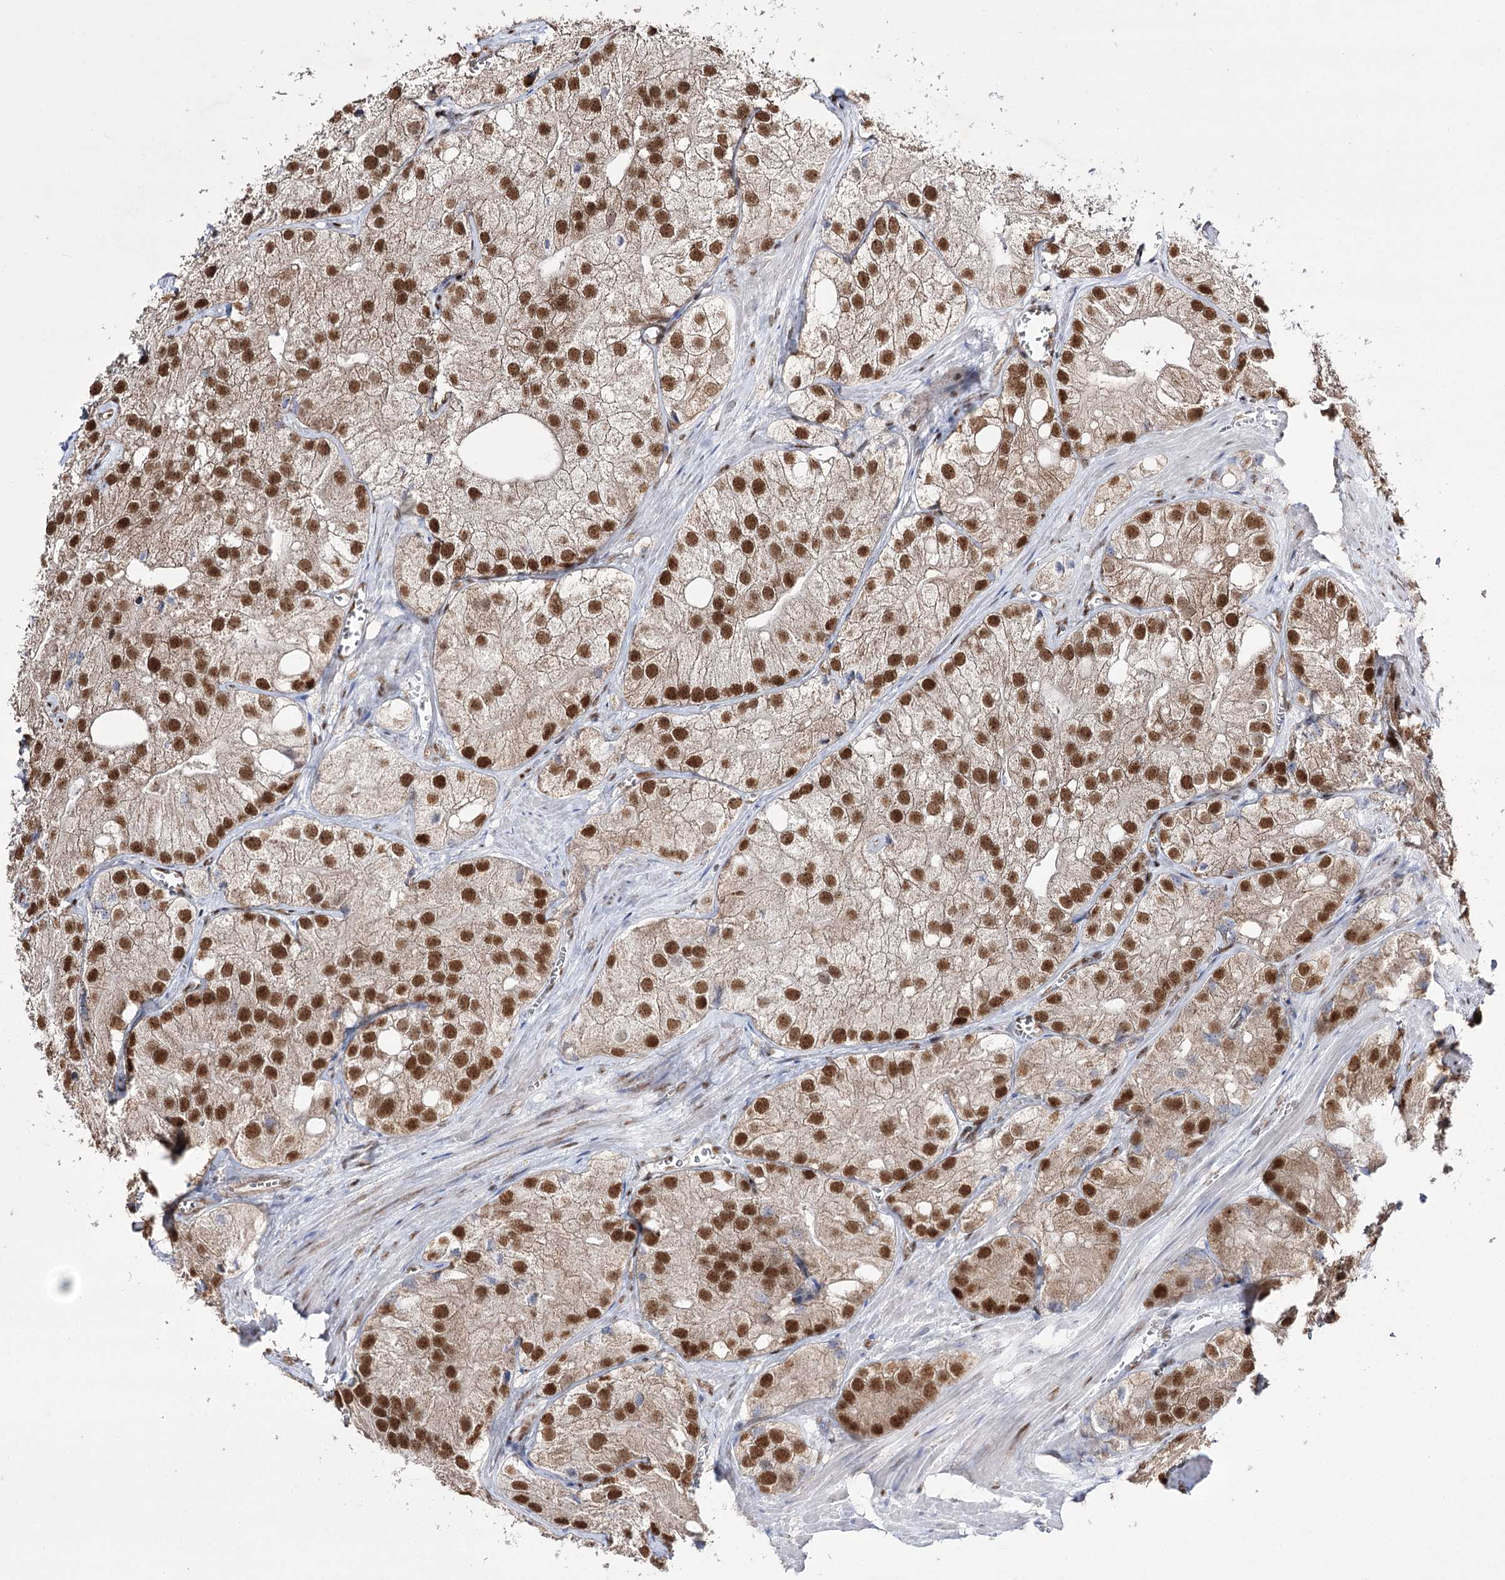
{"staining": {"intensity": "moderate", "quantity": ">75%", "location": "nuclear"}, "tissue": "prostate cancer", "cell_type": "Tumor cells", "image_type": "cancer", "snomed": [{"axis": "morphology", "description": "Adenocarcinoma, Low grade"}, {"axis": "topography", "description": "Prostate"}], "caption": "Immunohistochemical staining of human prostate cancer displays medium levels of moderate nuclear protein staining in approximately >75% of tumor cells.", "gene": "VGLL4", "patient": {"sex": "male", "age": 69}}